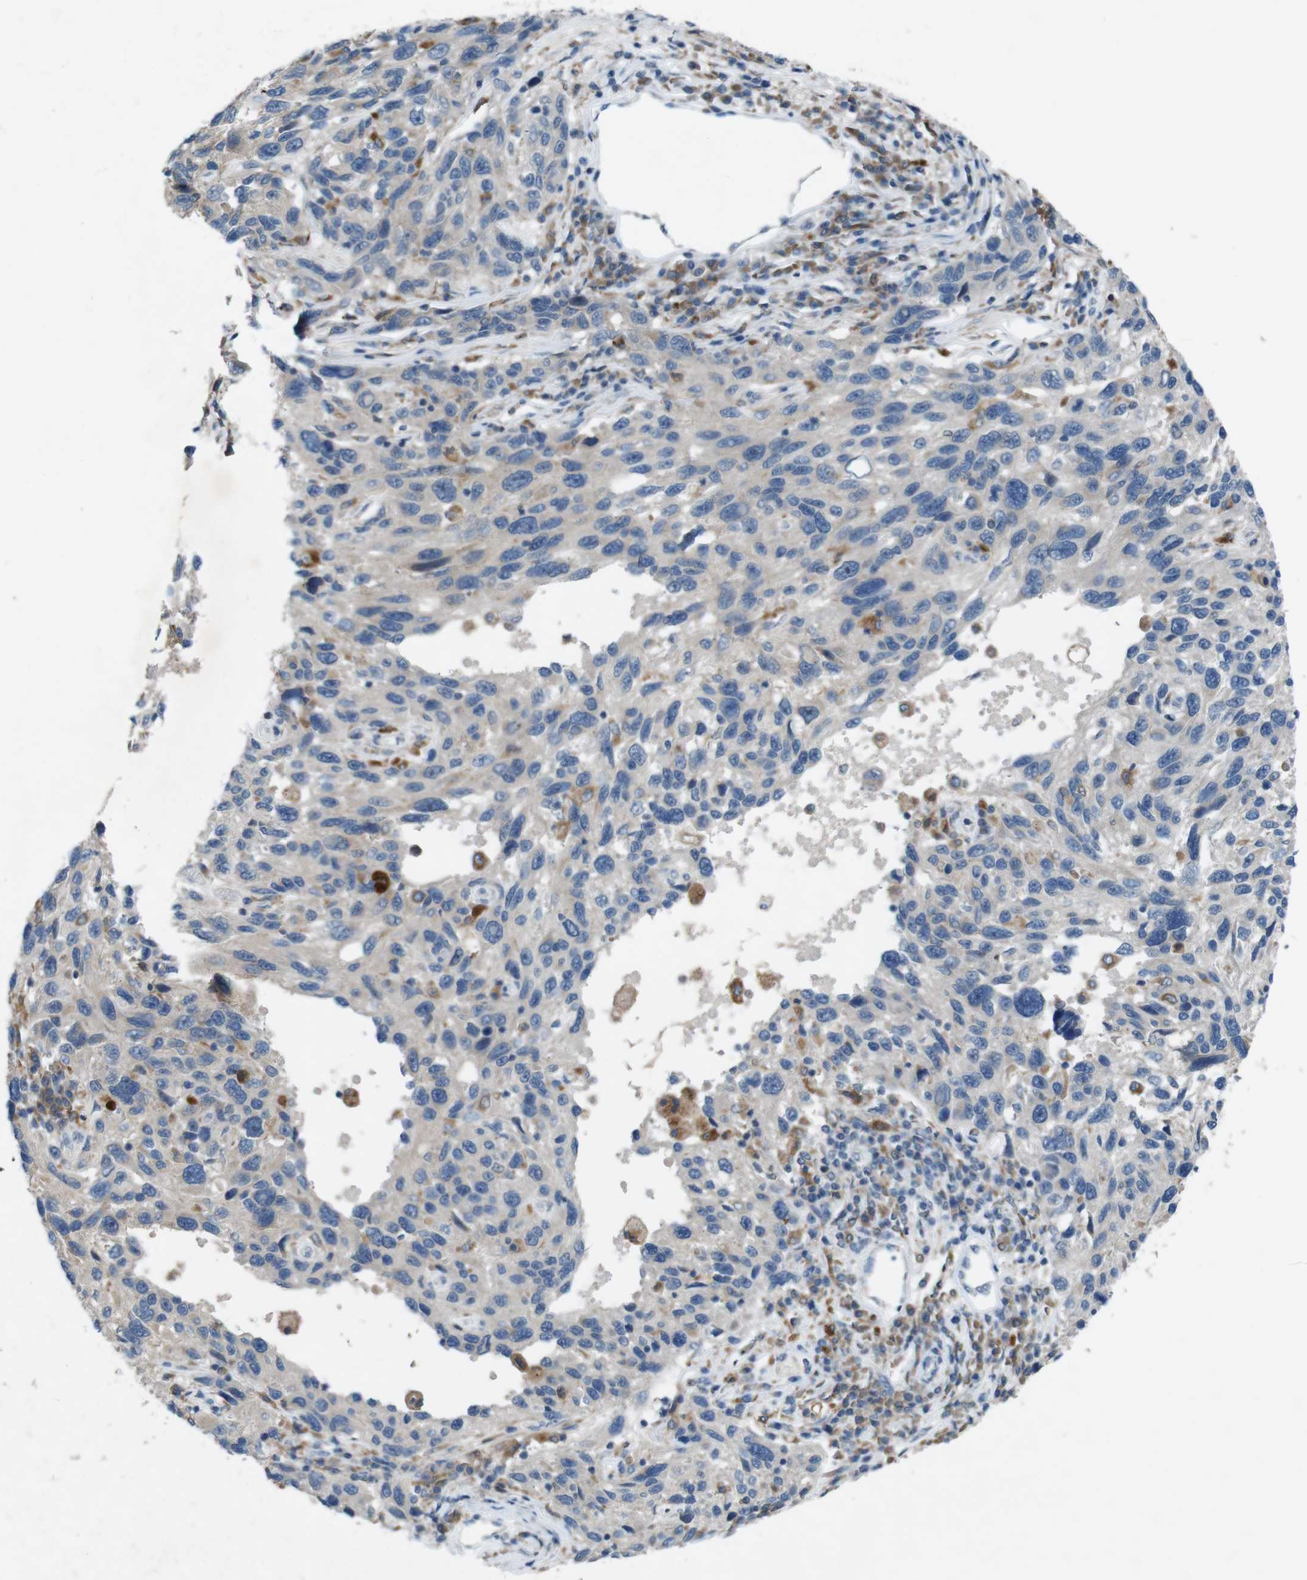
{"staining": {"intensity": "negative", "quantity": "none", "location": "none"}, "tissue": "melanoma", "cell_type": "Tumor cells", "image_type": "cancer", "snomed": [{"axis": "morphology", "description": "Malignant melanoma, NOS"}, {"axis": "topography", "description": "Skin"}], "caption": "Immunohistochemistry of human melanoma reveals no positivity in tumor cells.", "gene": "MOGAT3", "patient": {"sex": "male", "age": 53}}